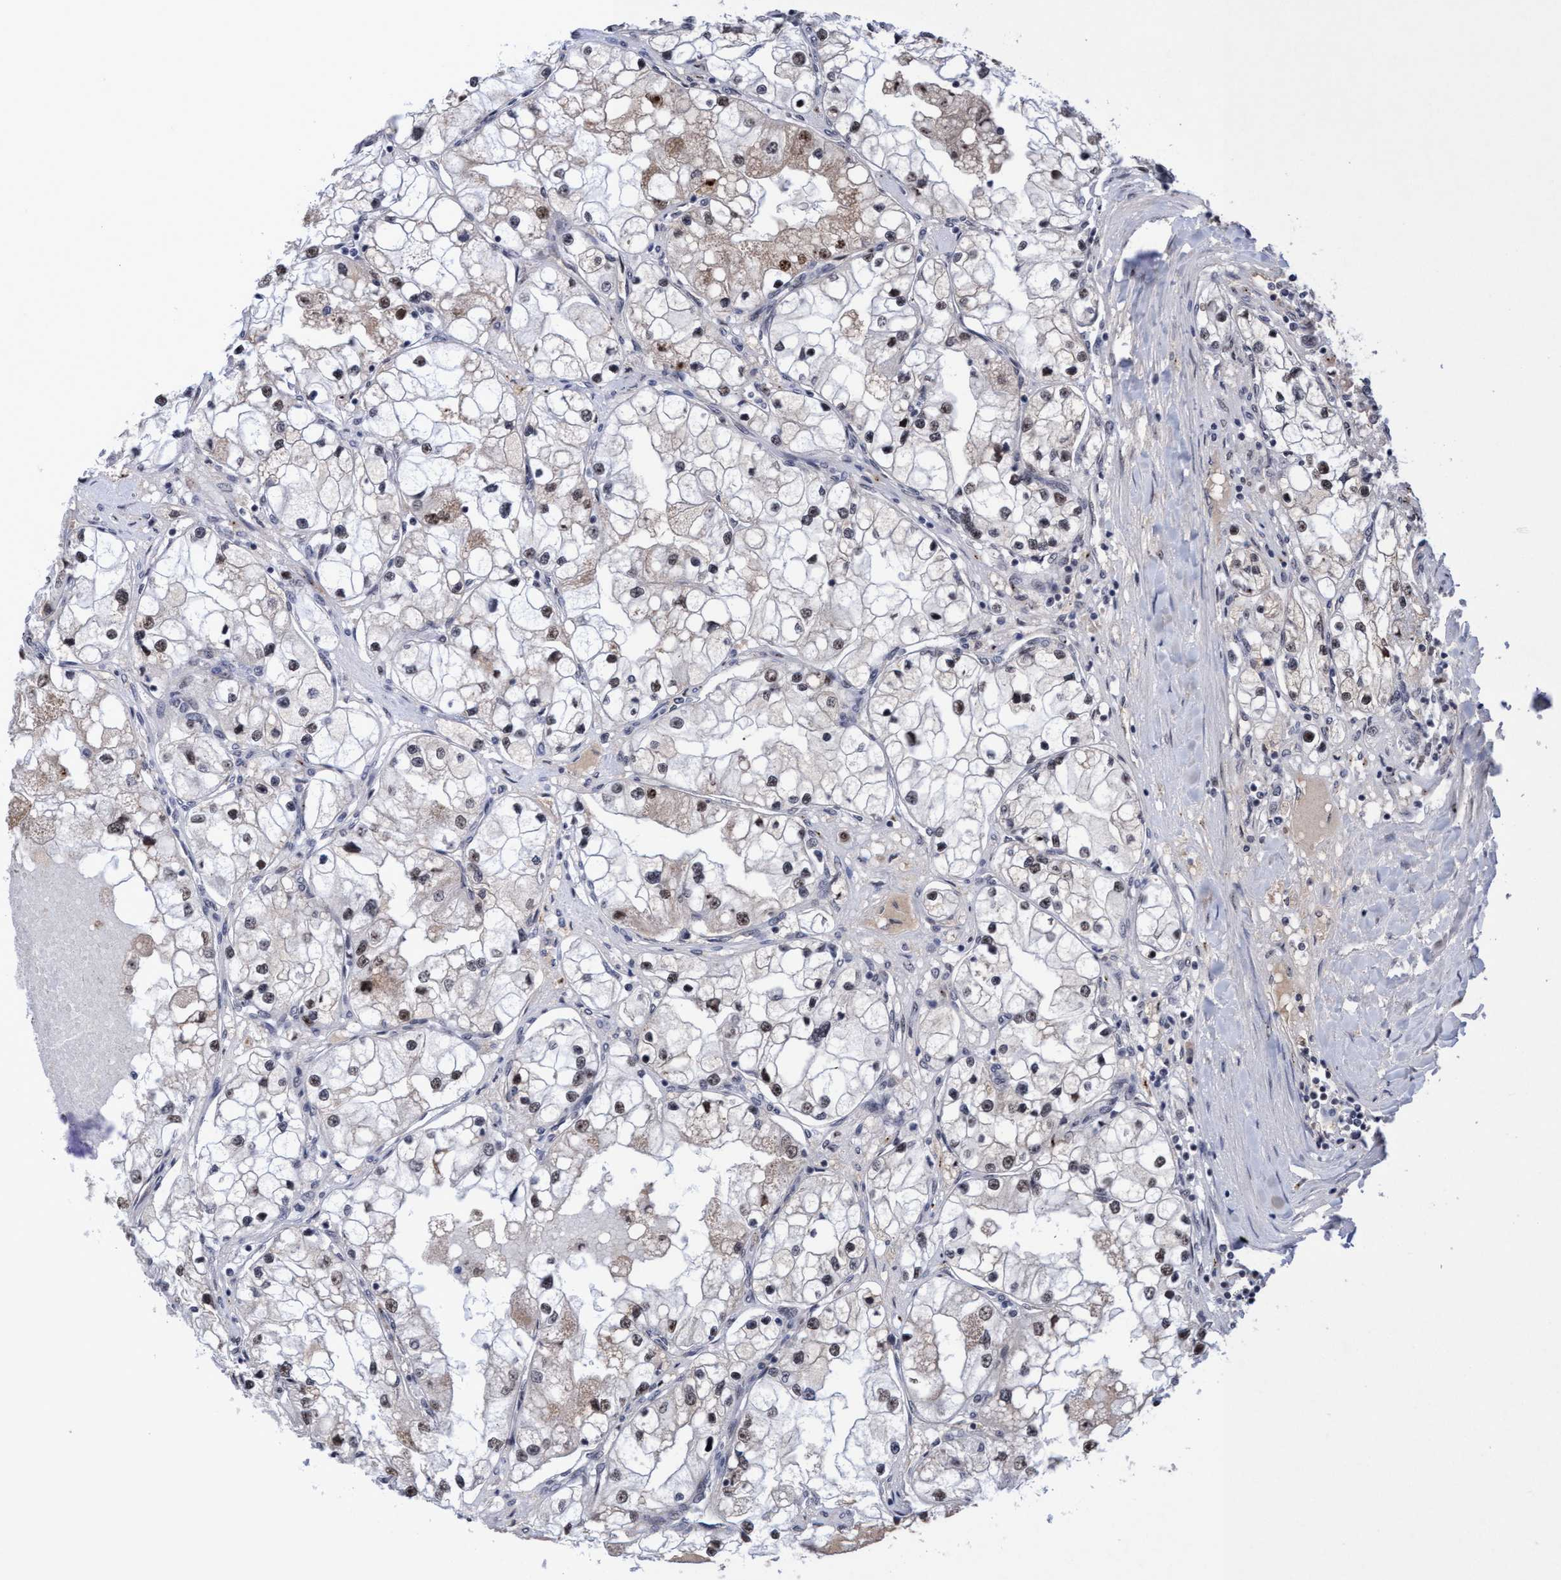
{"staining": {"intensity": "moderate", "quantity": "25%-75%", "location": "cytoplasmic/membranous,nuclear"}, "tissue": "renal cancer", "cell_type": "Tumor cells", "image_type": "cancer", "snomed": [{"axis": "morphology", "description": "Adenocarcinoma, NOS"}, {"axis": "topography", "description": "Kidney"}], "caption": "Immunohistochemical staining of human adenocarcinoma (renal) displays moderate cytoplasmic/membranous and nuclear protein expression in about 25%-75% of tumor cells.", "gene": "EFCAB10", "patient": {"sex": "male", "age": 68}}